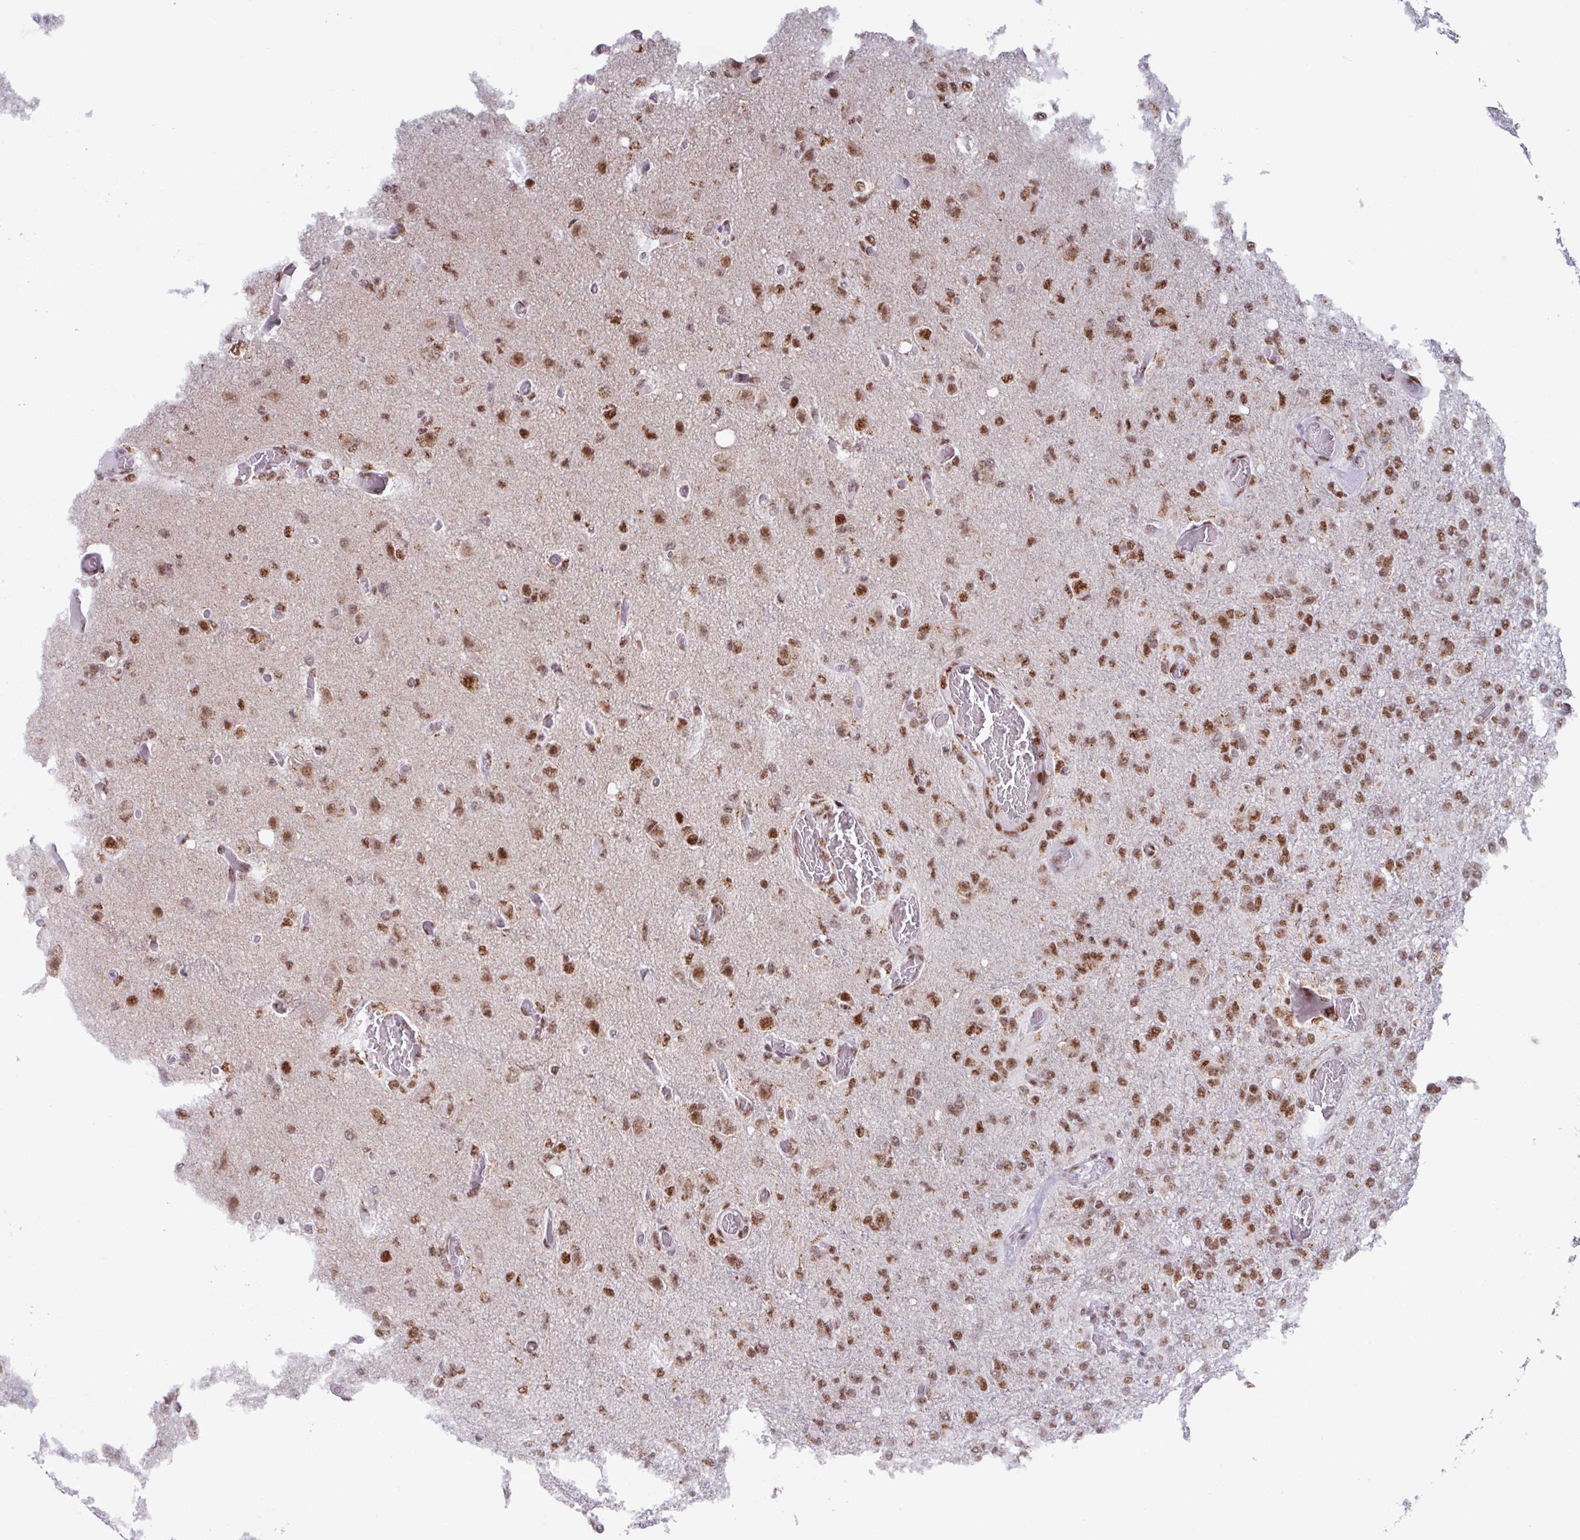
{"staining": {"intensity": "moderate", "quantity": ">75%", "location": "nuclear"}, "tissue": "glioma", "cell_type": "Tumor cells", "image_type": "cancer", "snomed": [{"axis": "morphology", "description": "Glioma, malignant, High grade"}, {"axis": "topography", "description": "Brain"}], "caption": "High-magnification brightfield microscopy of malignant high-grade glioma stained with DAB (3,3'-diaminobenzidine) (brown) and counterstained with hematoxylin (blue). tumor cells exhibit moderate nuclear positivity is seen in about>75% of cells.", "gene": "PUF60", "patient": {"sex": "female", "age": 74}}